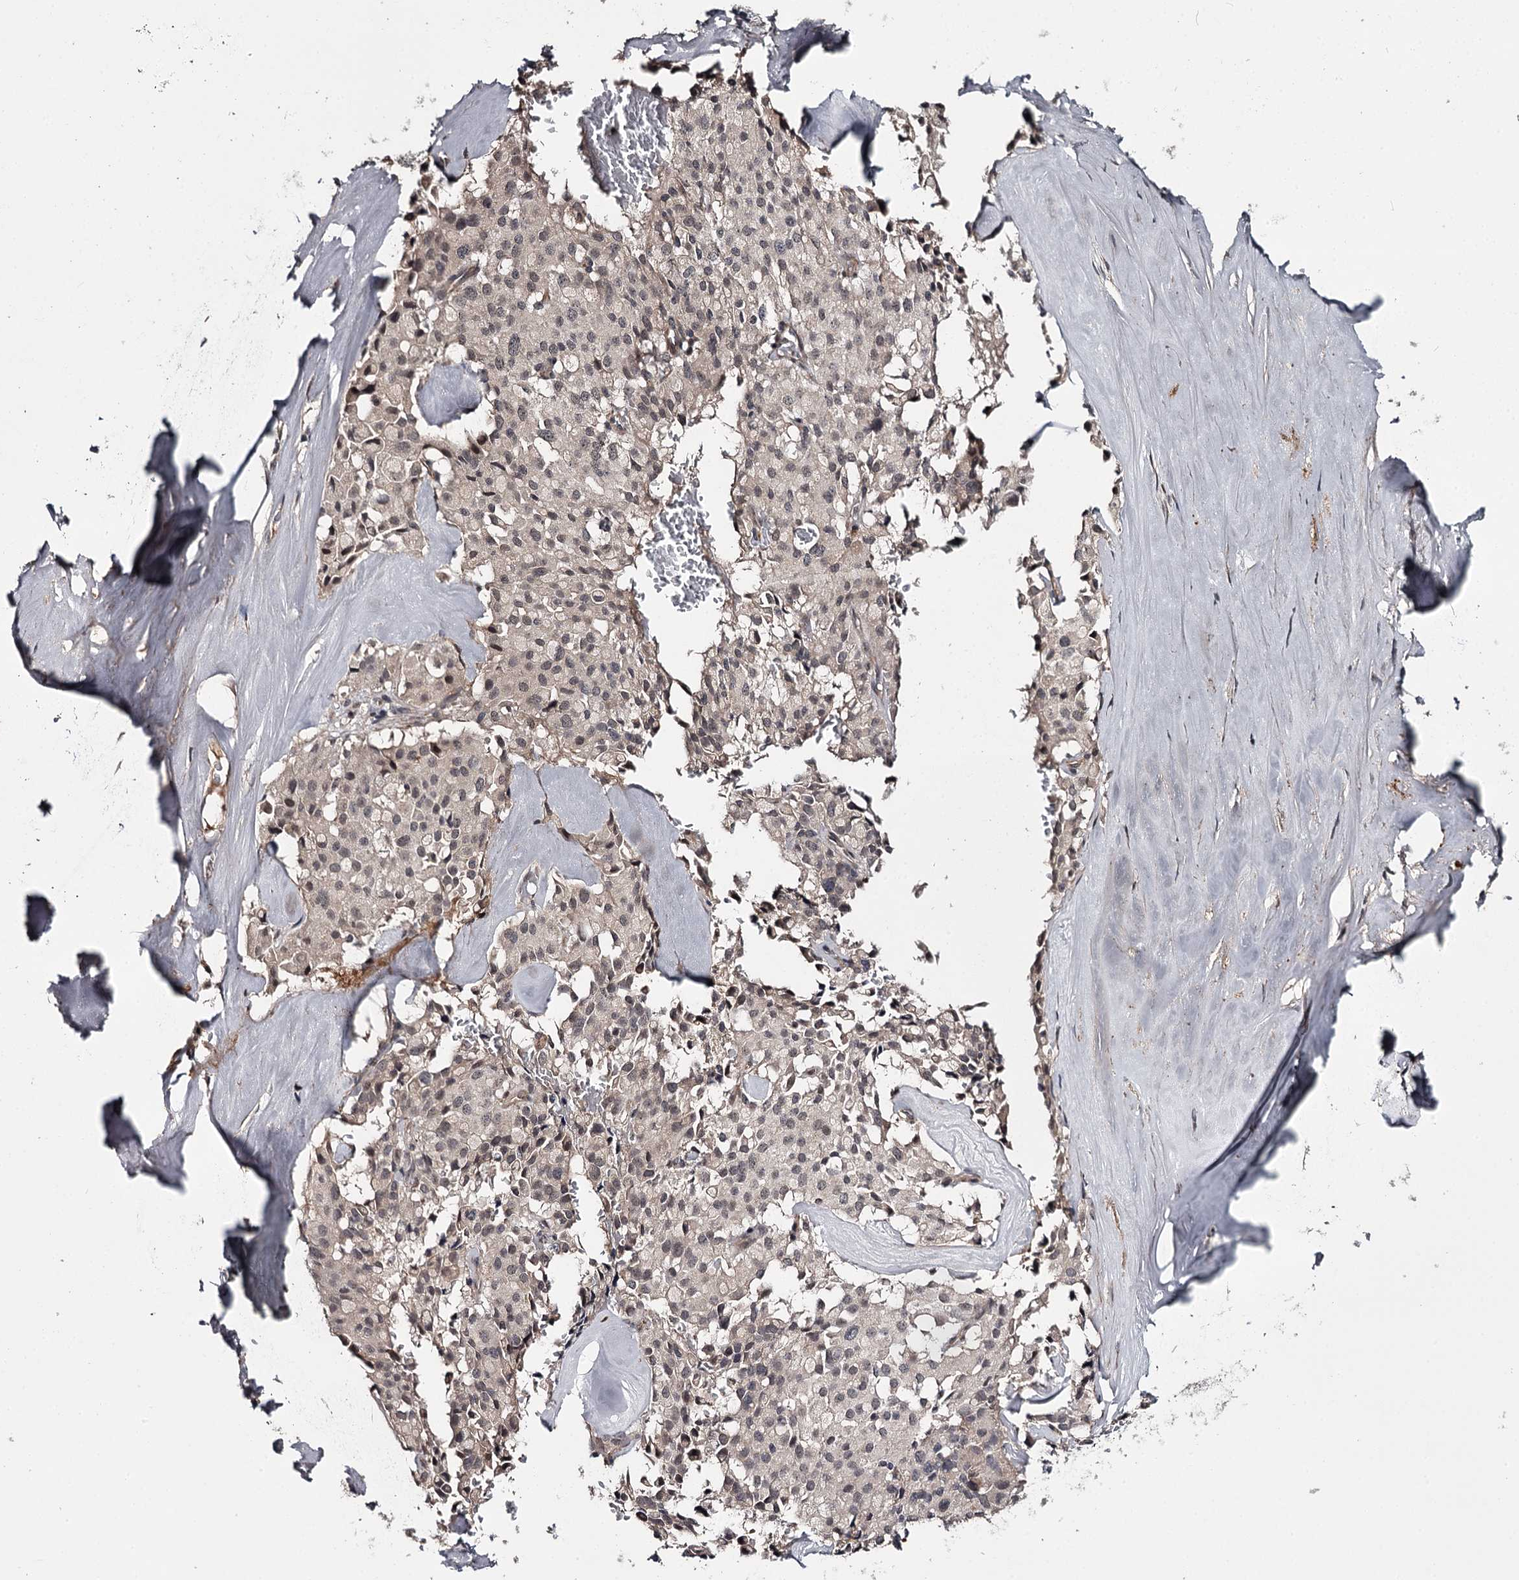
{"staining": {"intensity": "weak", "quantity": "<25%", "location": "cytoplasmic/membranous,nuclear"}, "tissue": "pancreatic cancer", "cell_type": "Tumor cells", "image_type": "cancer", "snomed": [{"axis": "morphology", "description": "Adenocarcinoma, NOS"}, {"axis": "topography", "description": "Pancreas"}], "caption": "Adenocarcinoma (pancreatic) was stained to show a protein in brown. There is no significant expression in tumor cells.", "gene": "CWF19L2", "patient": {"sex": "male", "age": 65}}